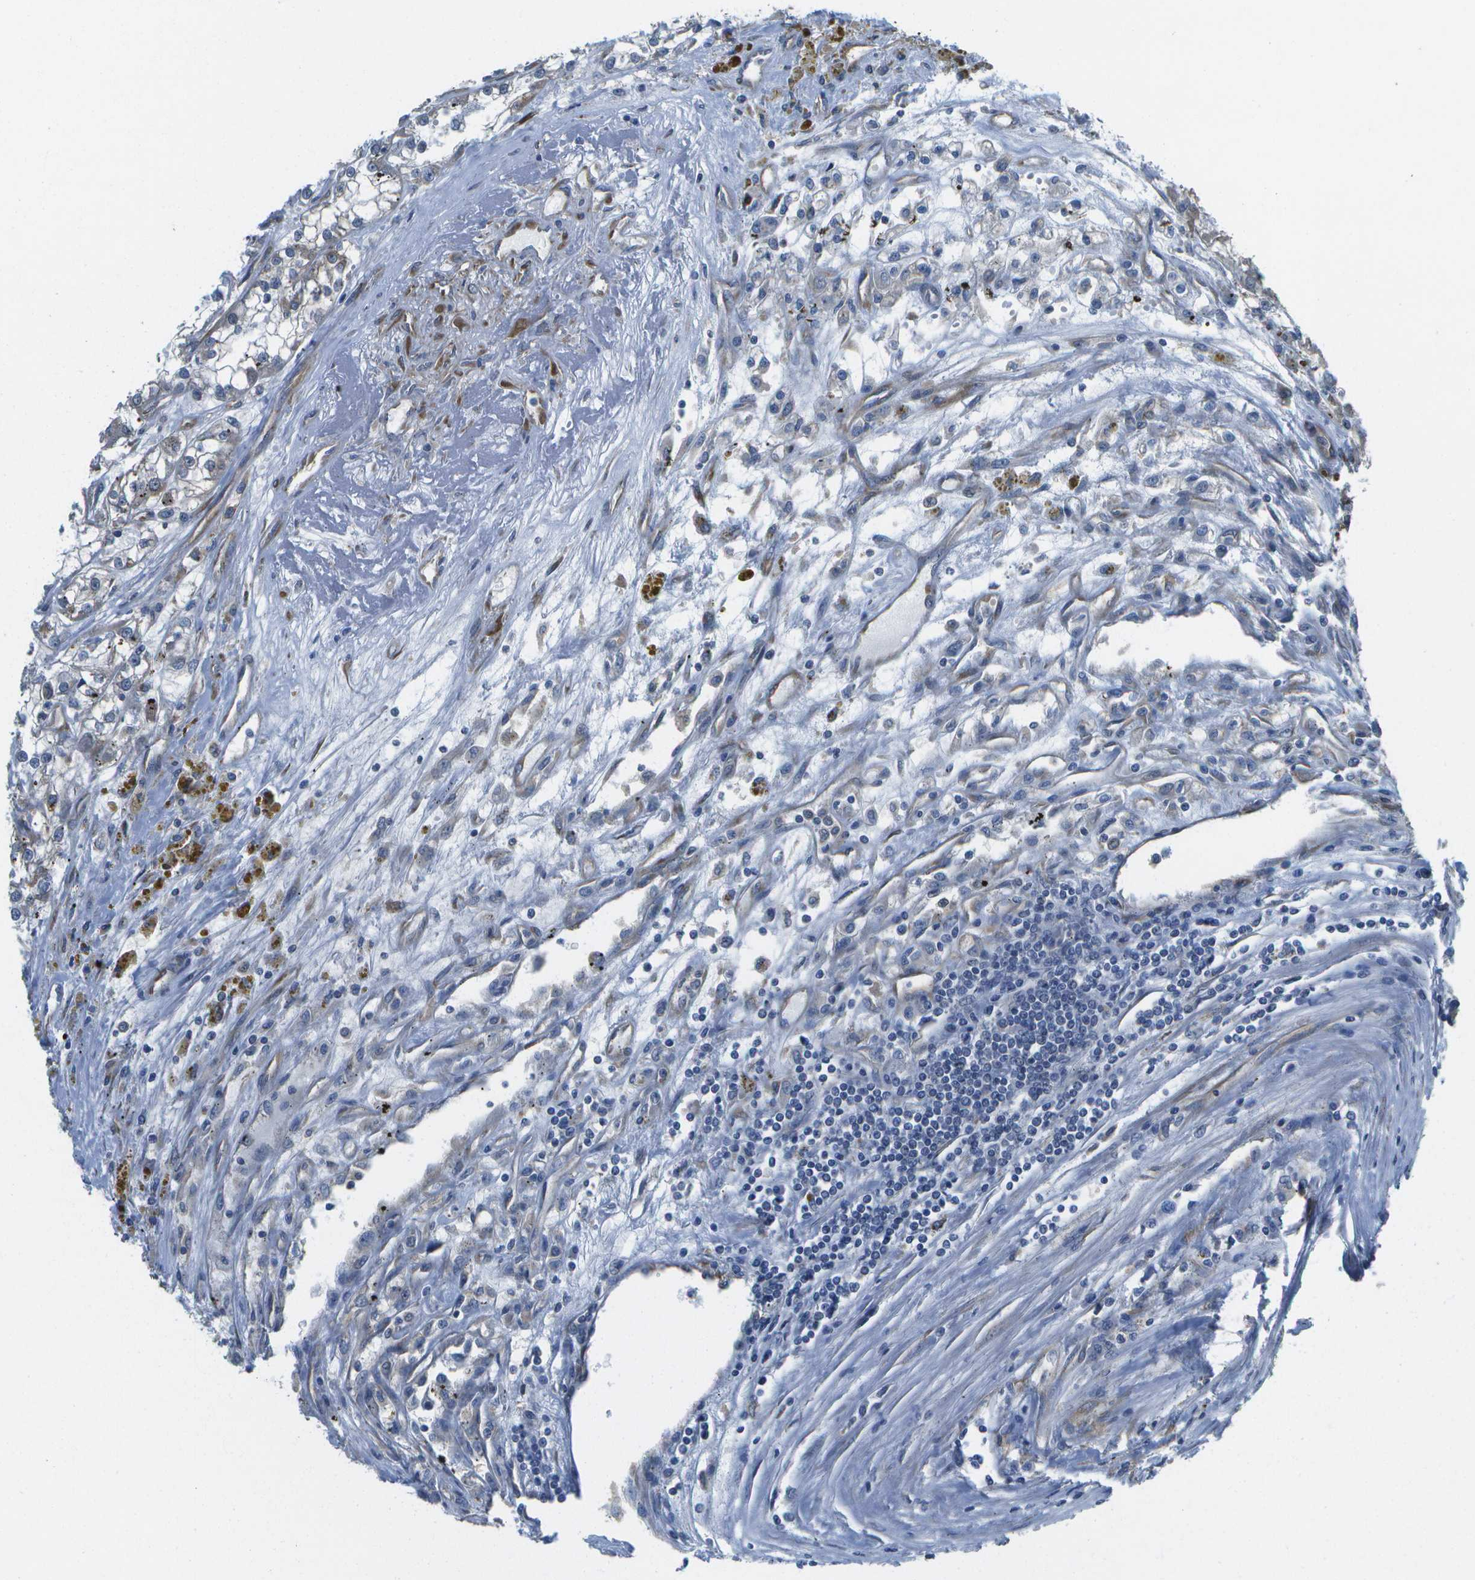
{"staining": {"intensity": "negative", "quantity": "none", "location": "none"}, "tissue": "renal cancer", "cell_type": "Tumor cells", "image_type": "cancer", "snomed": [{"axis": "morphology", "description": "Adenocarcinoma, NOS"}, {"axis": "topography", "description": "Kidney"}], "caption": "Immunohistochemical staining of human renal adenocarcinoma demonstrates no significant positivity in tumor cells.", "gene": "P3H1", "patient": {"sex": "female", "age": 52}}